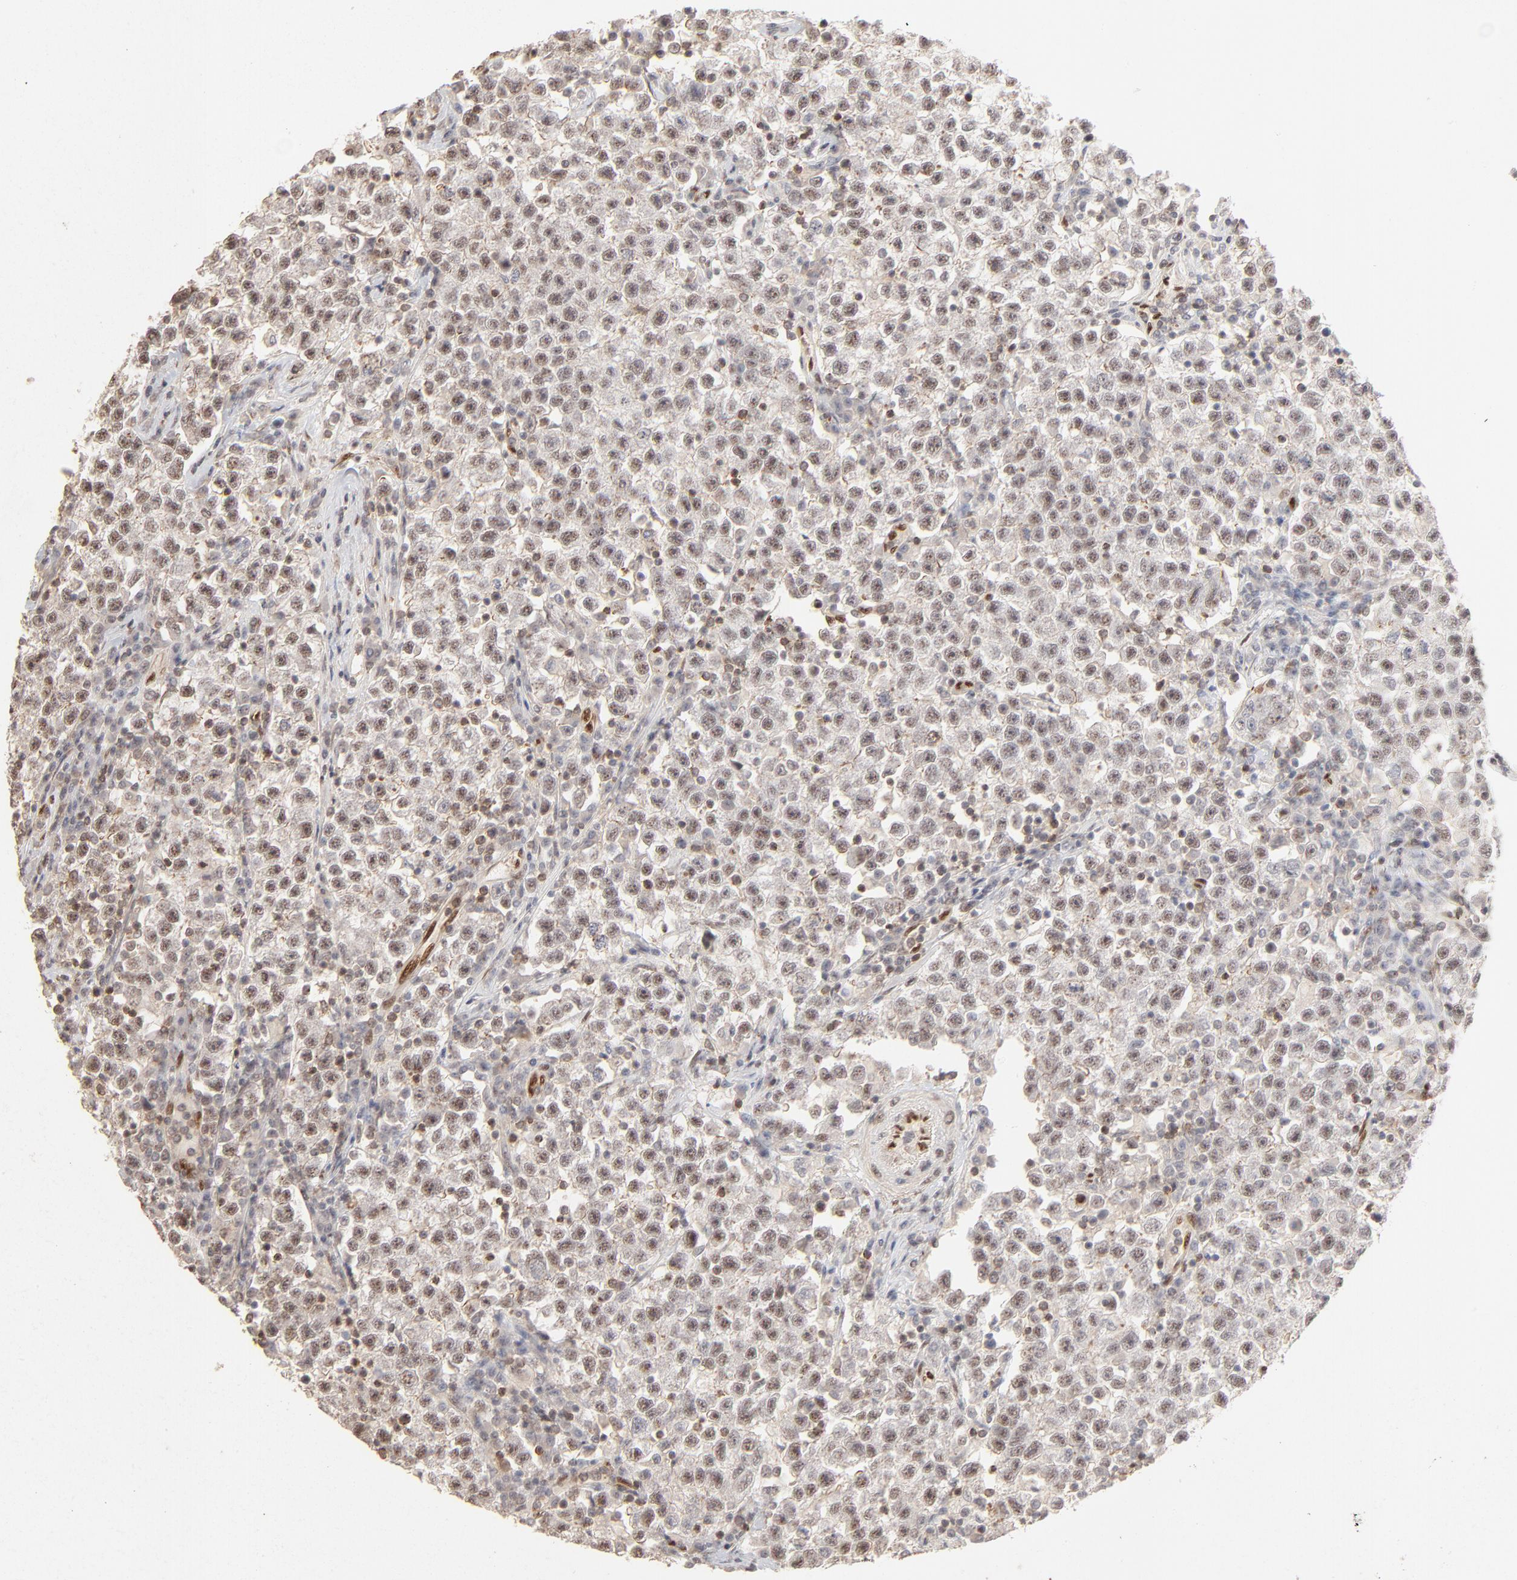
{"staining": {"intensity": "weak", "quantity": "<25%", "location": "nuclear"}, "tissue": "testis cancer", "cell_type": "Tumor cells", "image_type": "cancer", "snomed": [{"axis": "morphology", "description": "Seminoma, NOS"}, {"axis": "topography", "description": "Testis"}], "caption": "Tumor cells are negative for protein expression in human testis cancer (seminoma).", "gene": "NFIB", "patient": {"sex": "male", "age": 22}}